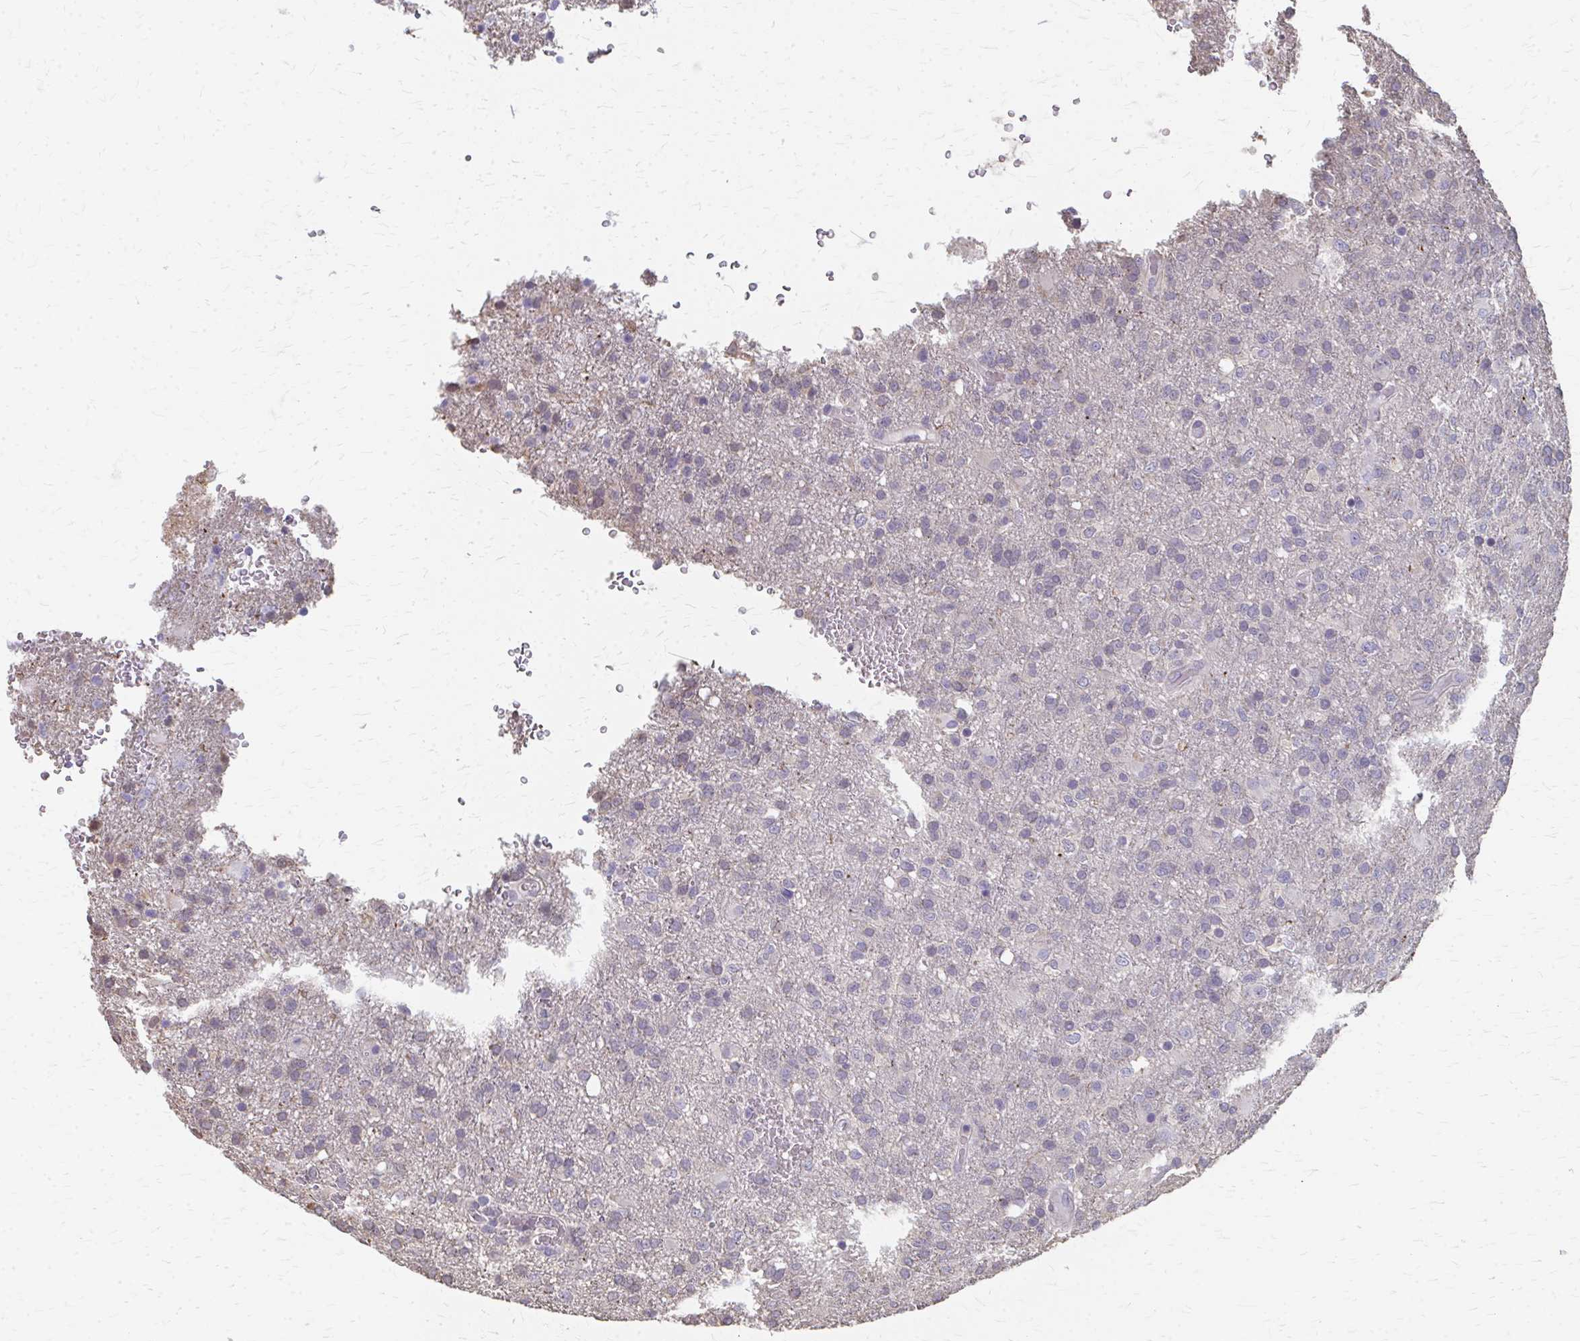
{"staining": {"intensity": "negative", "quantity": "none", "location": "none"}, "tissue": "glioma", "cell_type": "Tumor cells", "image_type": "cancer", "snomed": [{"axis": "morphology", "description": "Glioma, malignant, High grade"}, {"axis": "topography", "description": "Brain"}], "caption": "Tumor cells are negative for brown protein staining in high-grade glioma (malignant).", "gene": "RABGAP1L", "patient": {"sex": "female", "age": 74}}